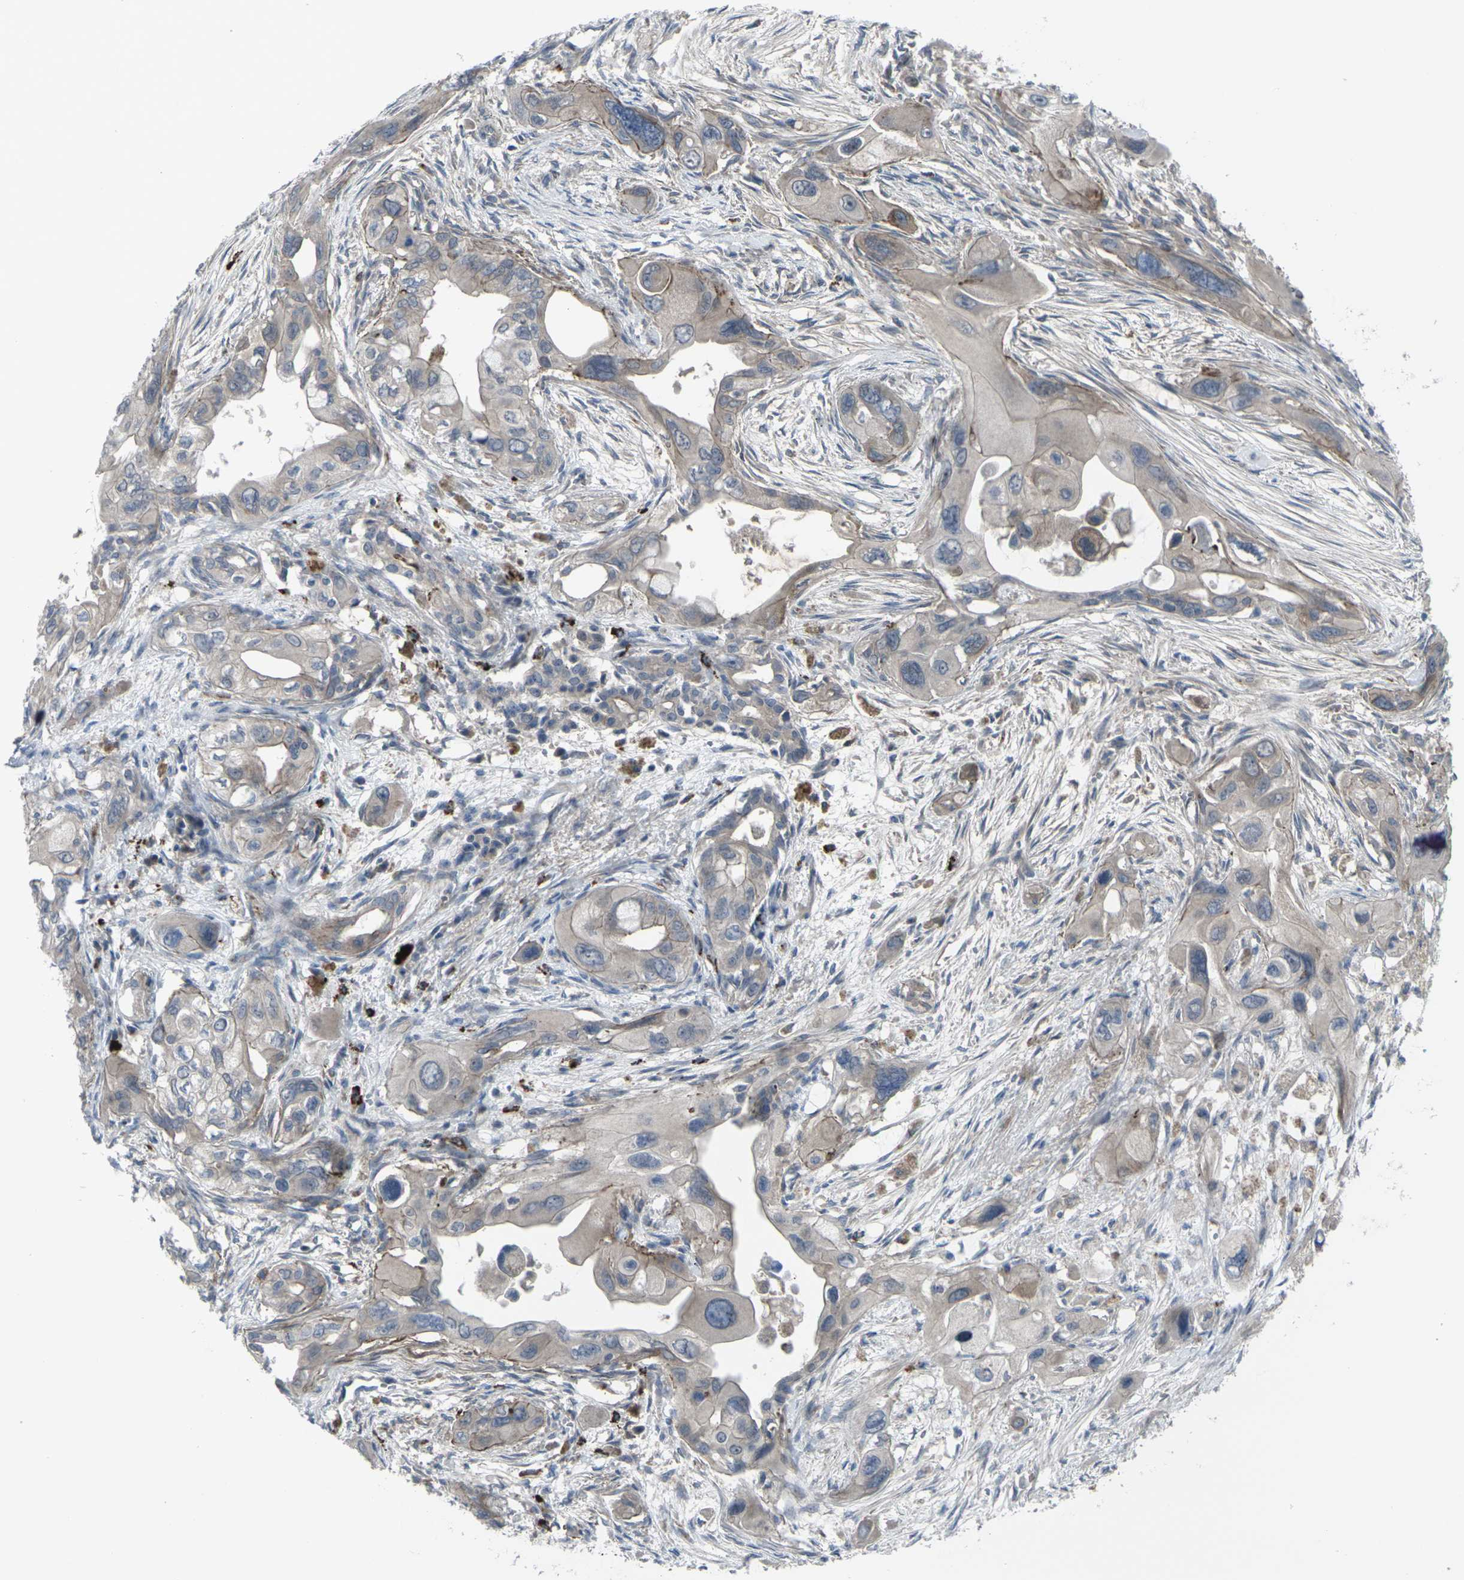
{"staining": {"intensity": "weak", "quantity": "25%-75%", "location": "cytoplasmic/membranous"}, "tissue": "pancreatic cancer", "cell_type": "Tumor cells", "image_type": "cancer", "snomed": [{"axis": "morphology", "description": "Adenocarcinoma, NOS"}, {"axis": "topography", "description": "Pancreas"}], "caption": "Pancreatic cancer stained with DAB (3,3'-diaminobenzidine) immunohistochemistry exhibits low levels of weak cytoplasmic/membranous expression in approximately 25%-75% of tumor cells.", "gene": "CCR10", "patient": {"sex": "male", "age": 73}}